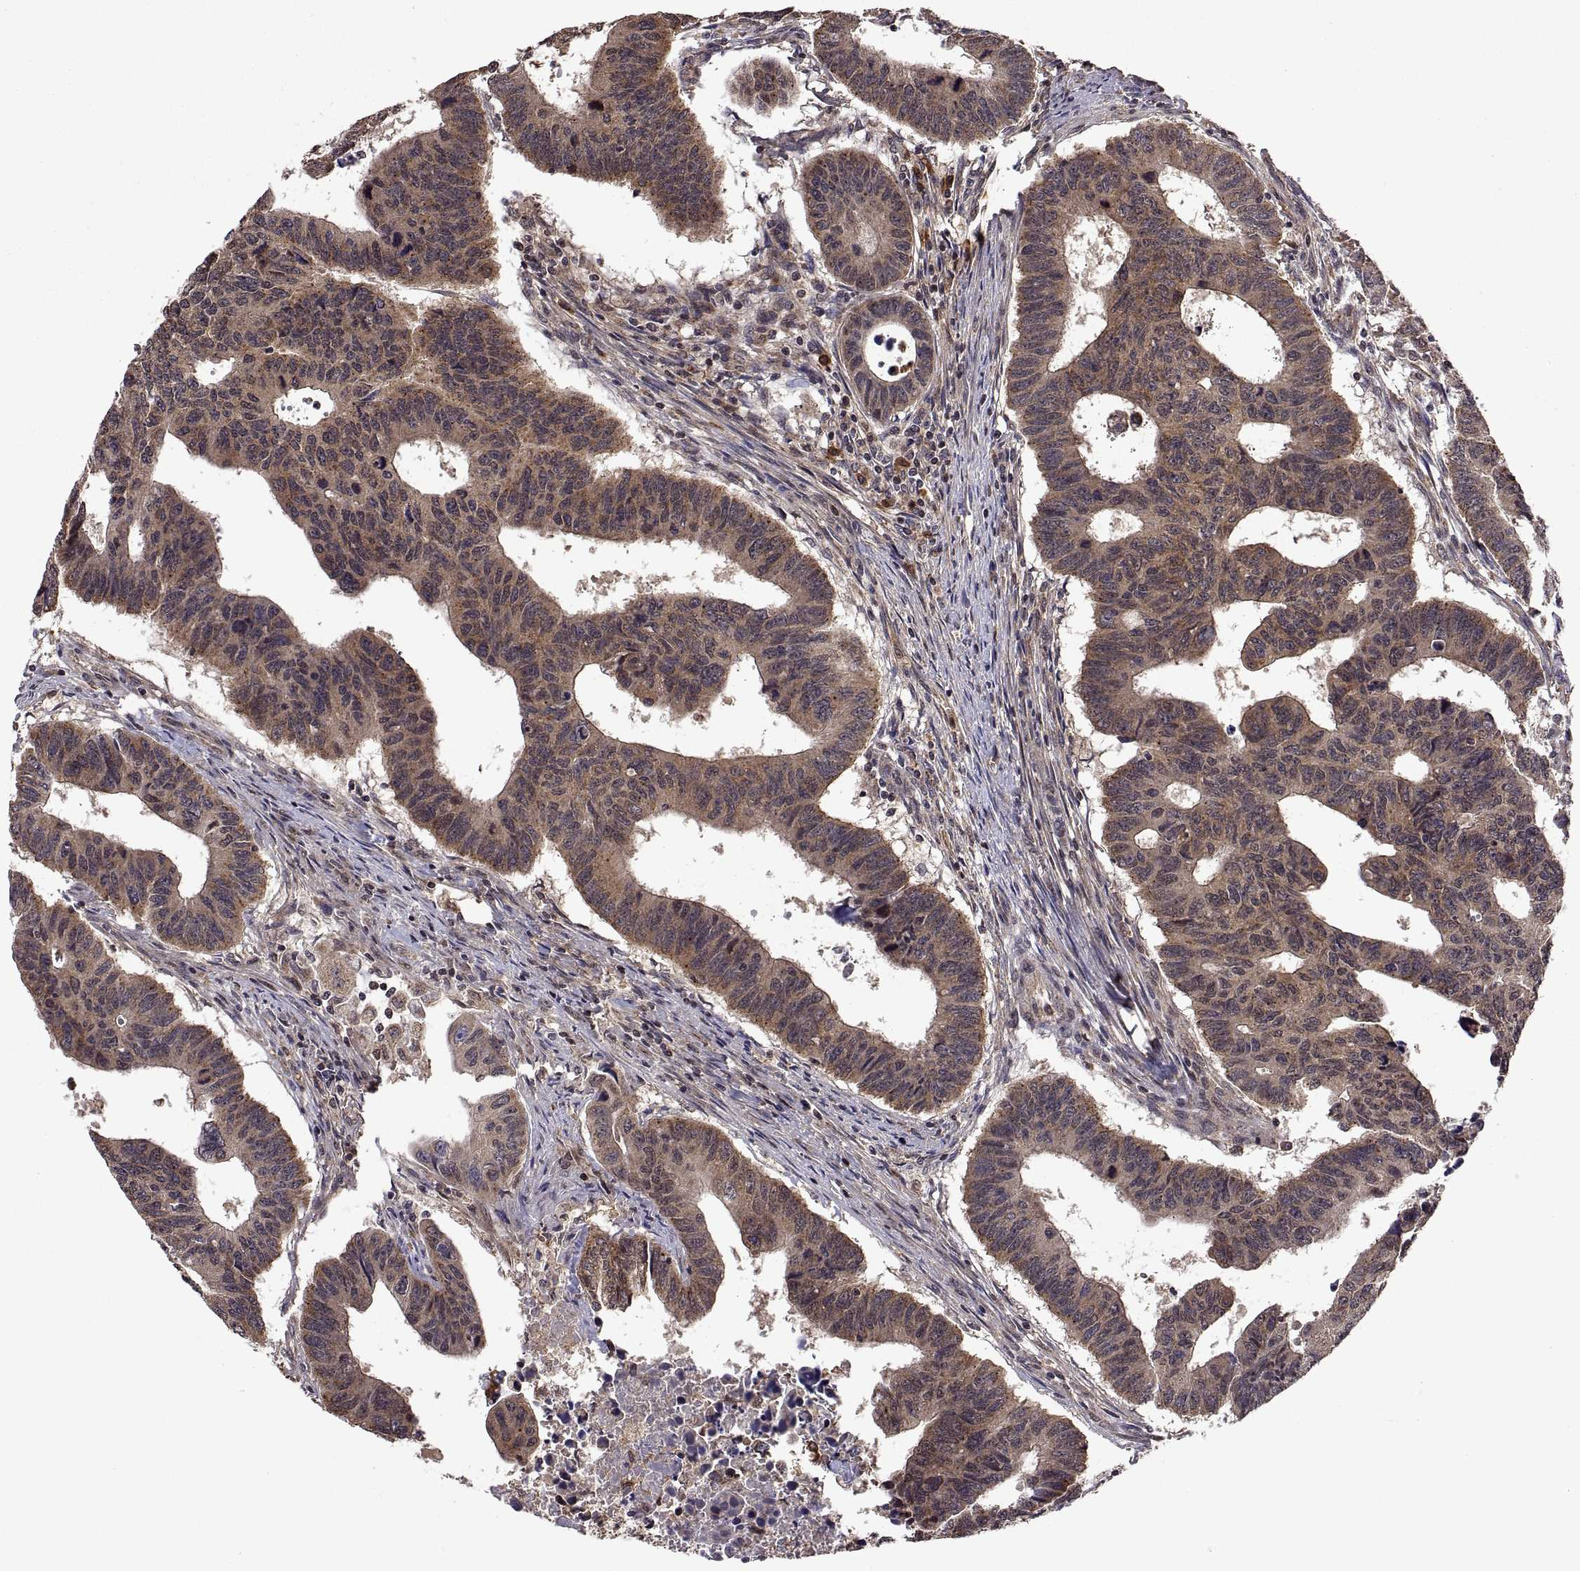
{"staining": {"intensity": "moderate", "quantity": "25%-75%", "location": "cytoplasmic/membranous"}, "tissue": "colorectal cancer", "cell_type": "Tumor cells", "image_type": "cancer", "snomed": [{"axis": "morphology", "description": "Adenocarcinoma, NOS"}, {"axis": "topography", "description": "Rectum"}], "caption": "Immunohistochemical staining of human colorectal cancer reveals medium levels of moderate cytoplasmic/membranous protein staining in about 25%-75% of tumor cells. Nuclei are stained in blue.", "gene": "ZNRF2", "patient": {"sex": "female", "age": 85}}